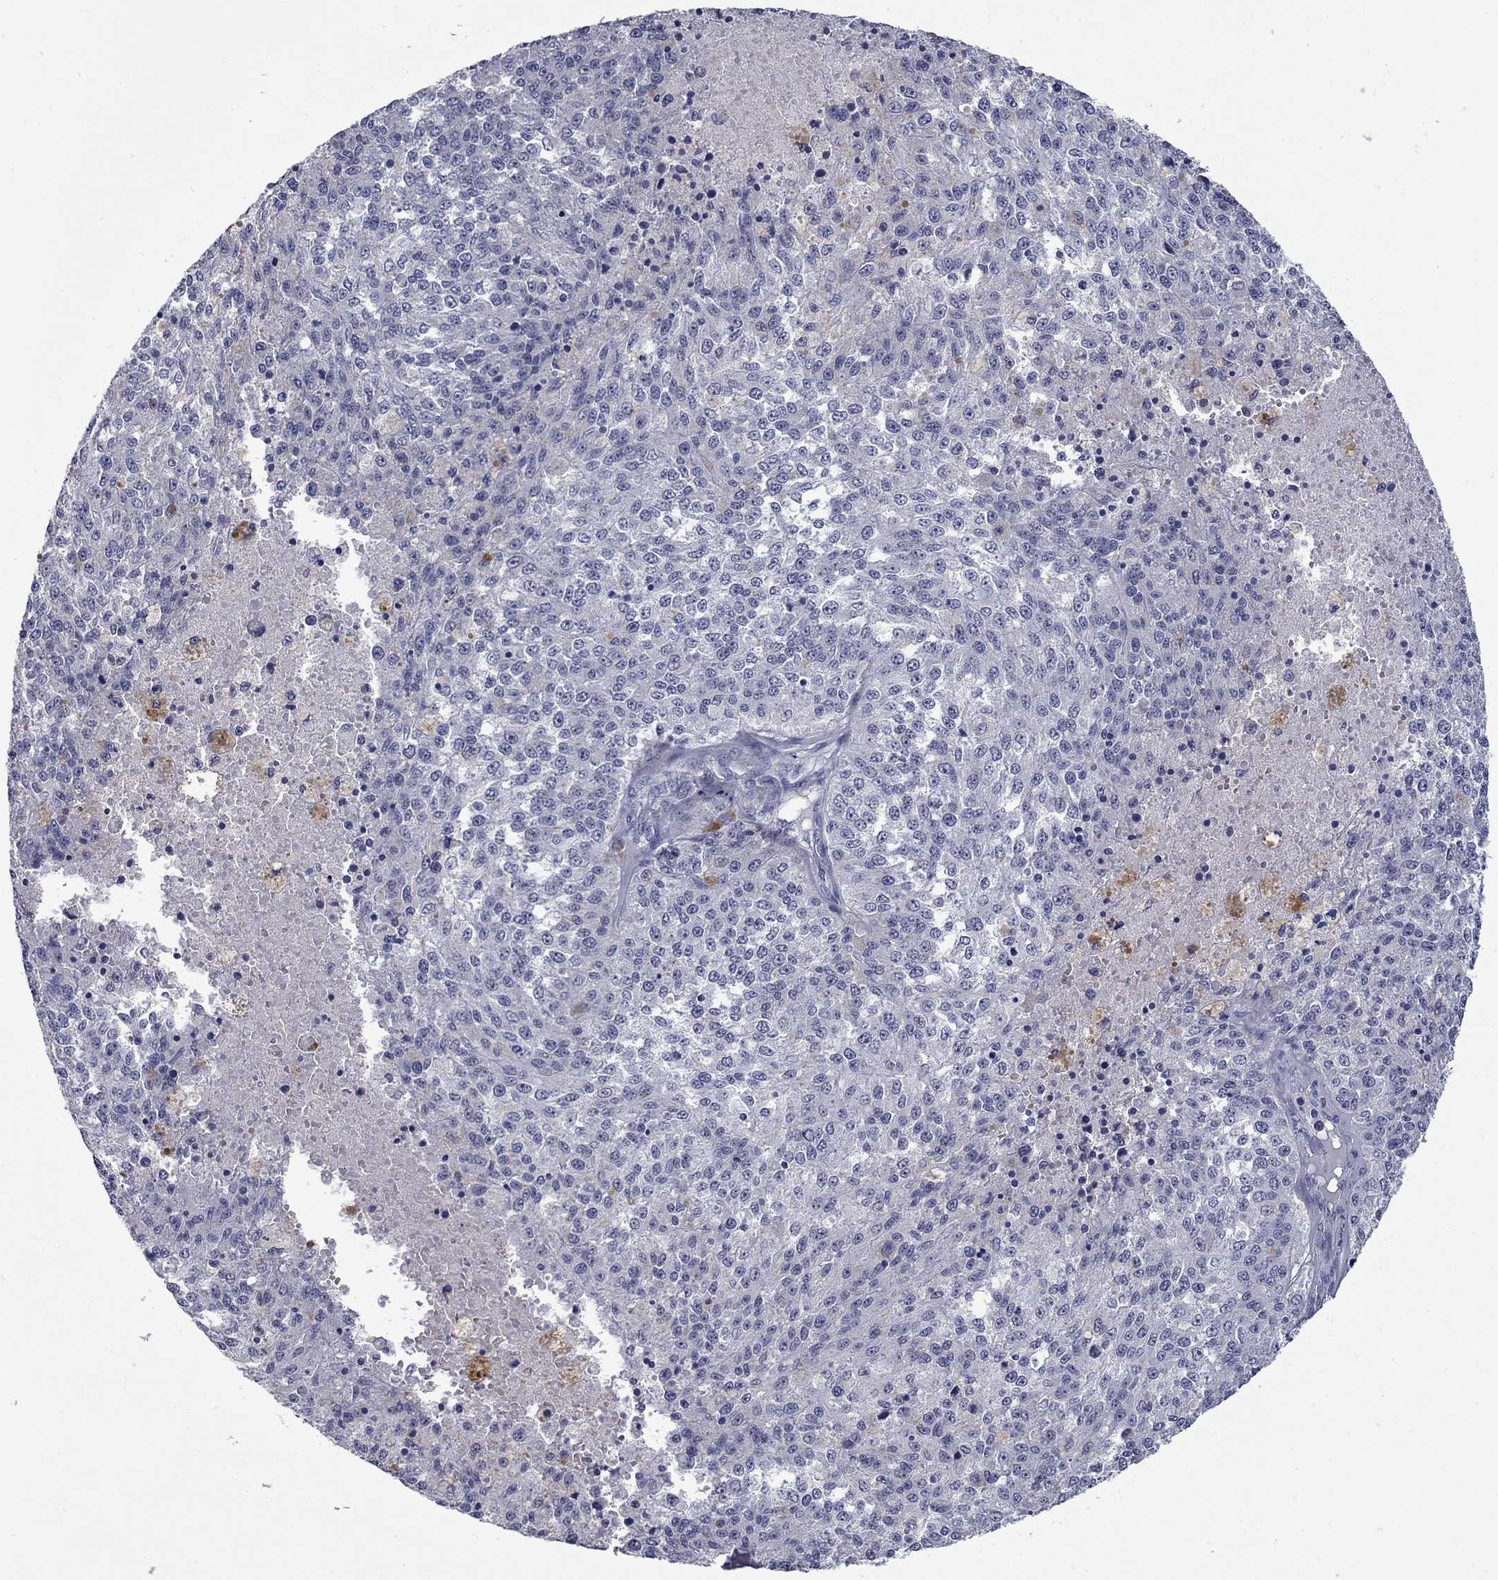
{"staining": {"intensity": "negative", "quantity": "none", "location": "none"}, "tissue": "melanoma", "cell_type": "Tumor cells", "image_type": "cancer", "snomed": [{"axis": "morphology", "description": "Malignant melanoma, Metastatic site"}, {"axis": "topography", "description": "Lymph node"}], "caption": "Immunohistochemistry image of neoplastic tissue: human melanoma stained with DAB displays no significant protein expression in tumor cells. (DAB immunohistochemistry (IHC) visualized using brightfield microscopy, high magnification).", "gene": "HTR4", "patient": {"sex": "female", "age": 64}}